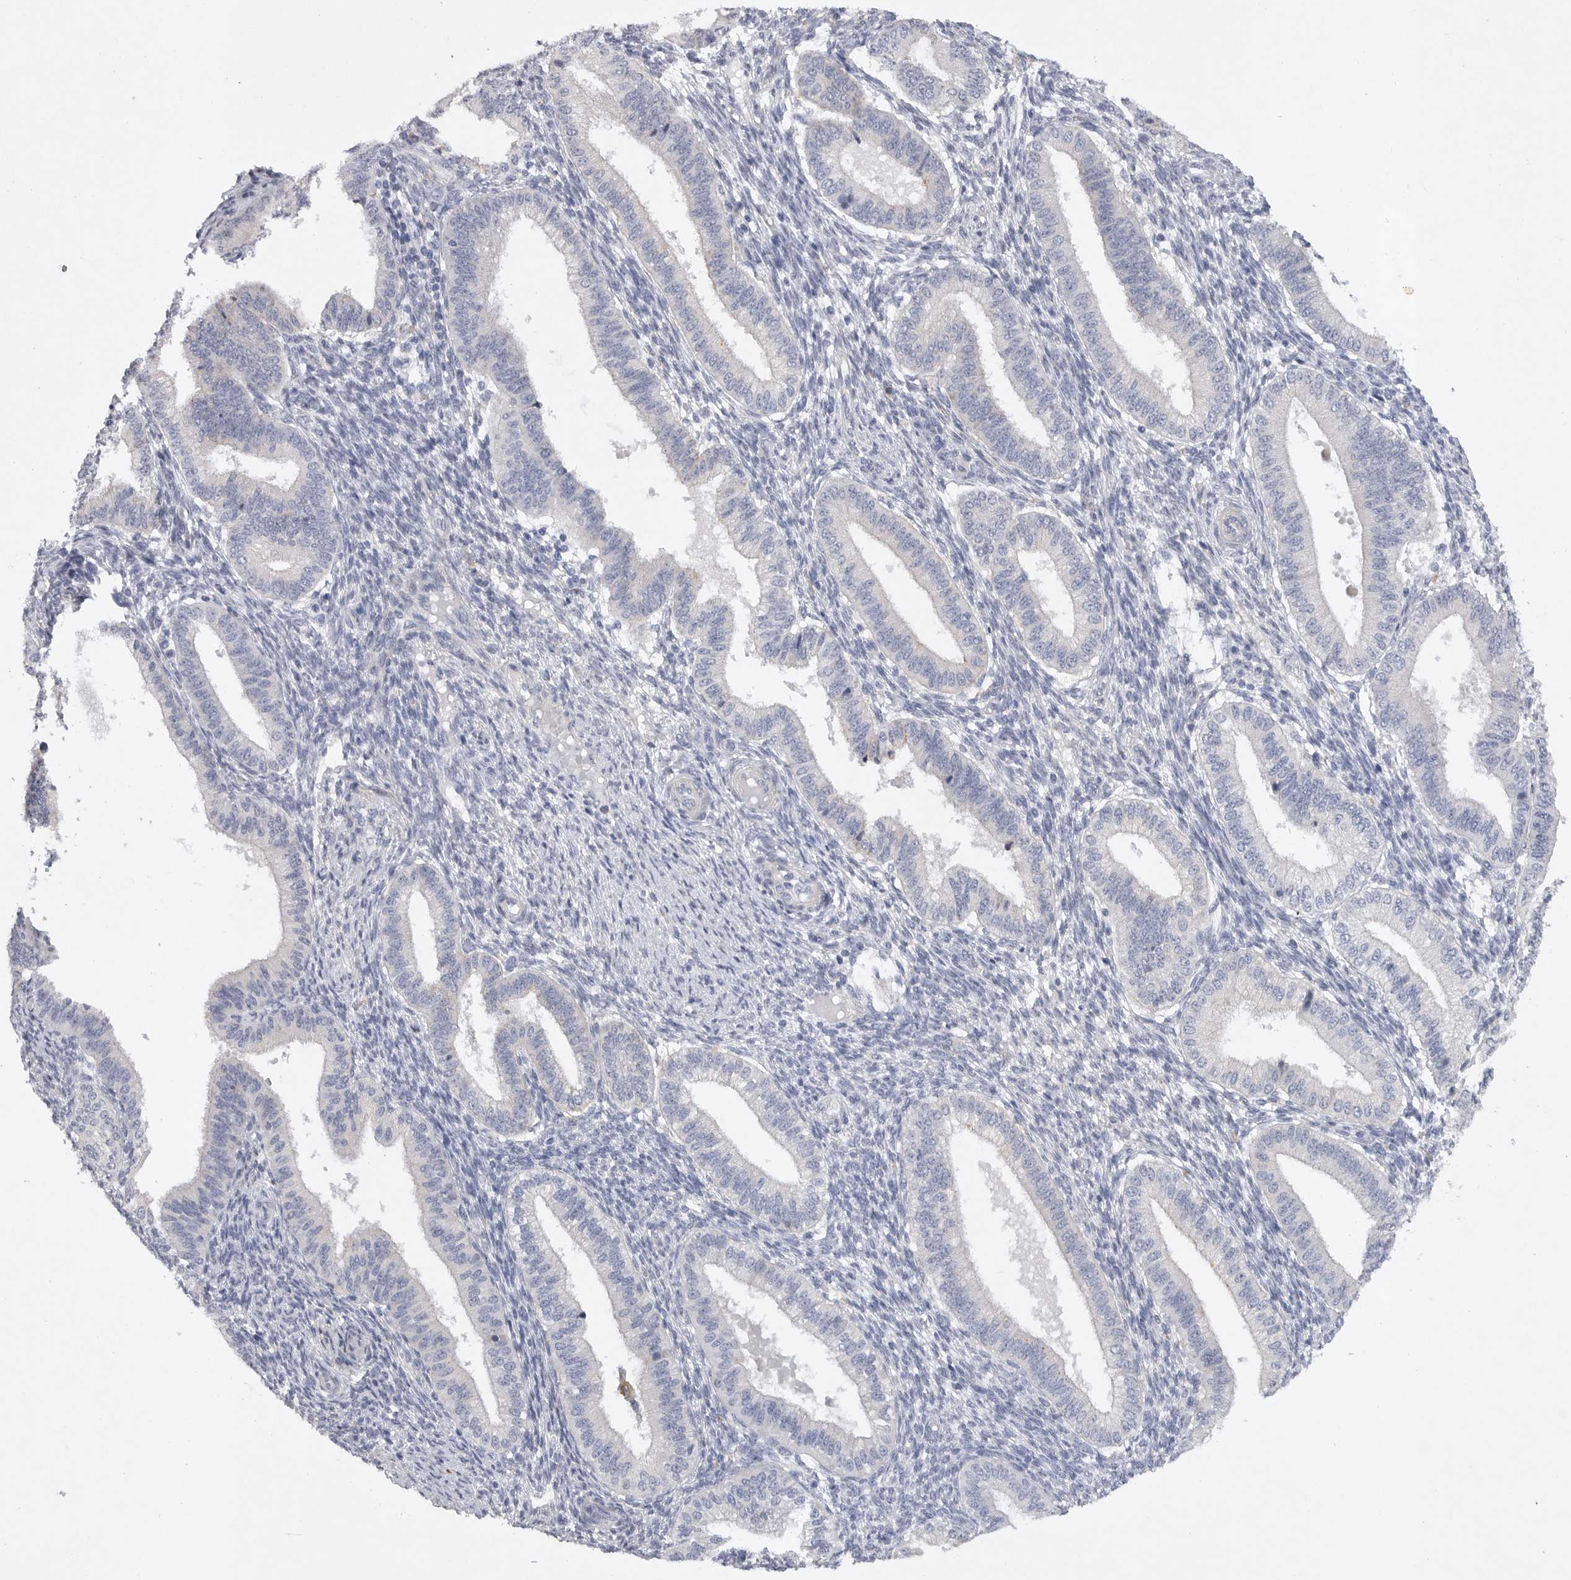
{"staining": {"intensity": "negative", "quantity": "none", "location": "none"}, "tissue": "endometrium", "cell_type": "Cells in endometrial stroma", "image_type": "normal", "snomed": [{"axis": "morphology", "description": "Normal tissue, NOS"}, {"axis": "topography", "description": "Endometrium"}], "caption": "Photomicrograph shows no protein positivity in cells in endometrial stroma of unremarkable endometrium.", "gene": "EDEM3", "patient": {"sex": "female", "age": 39}}